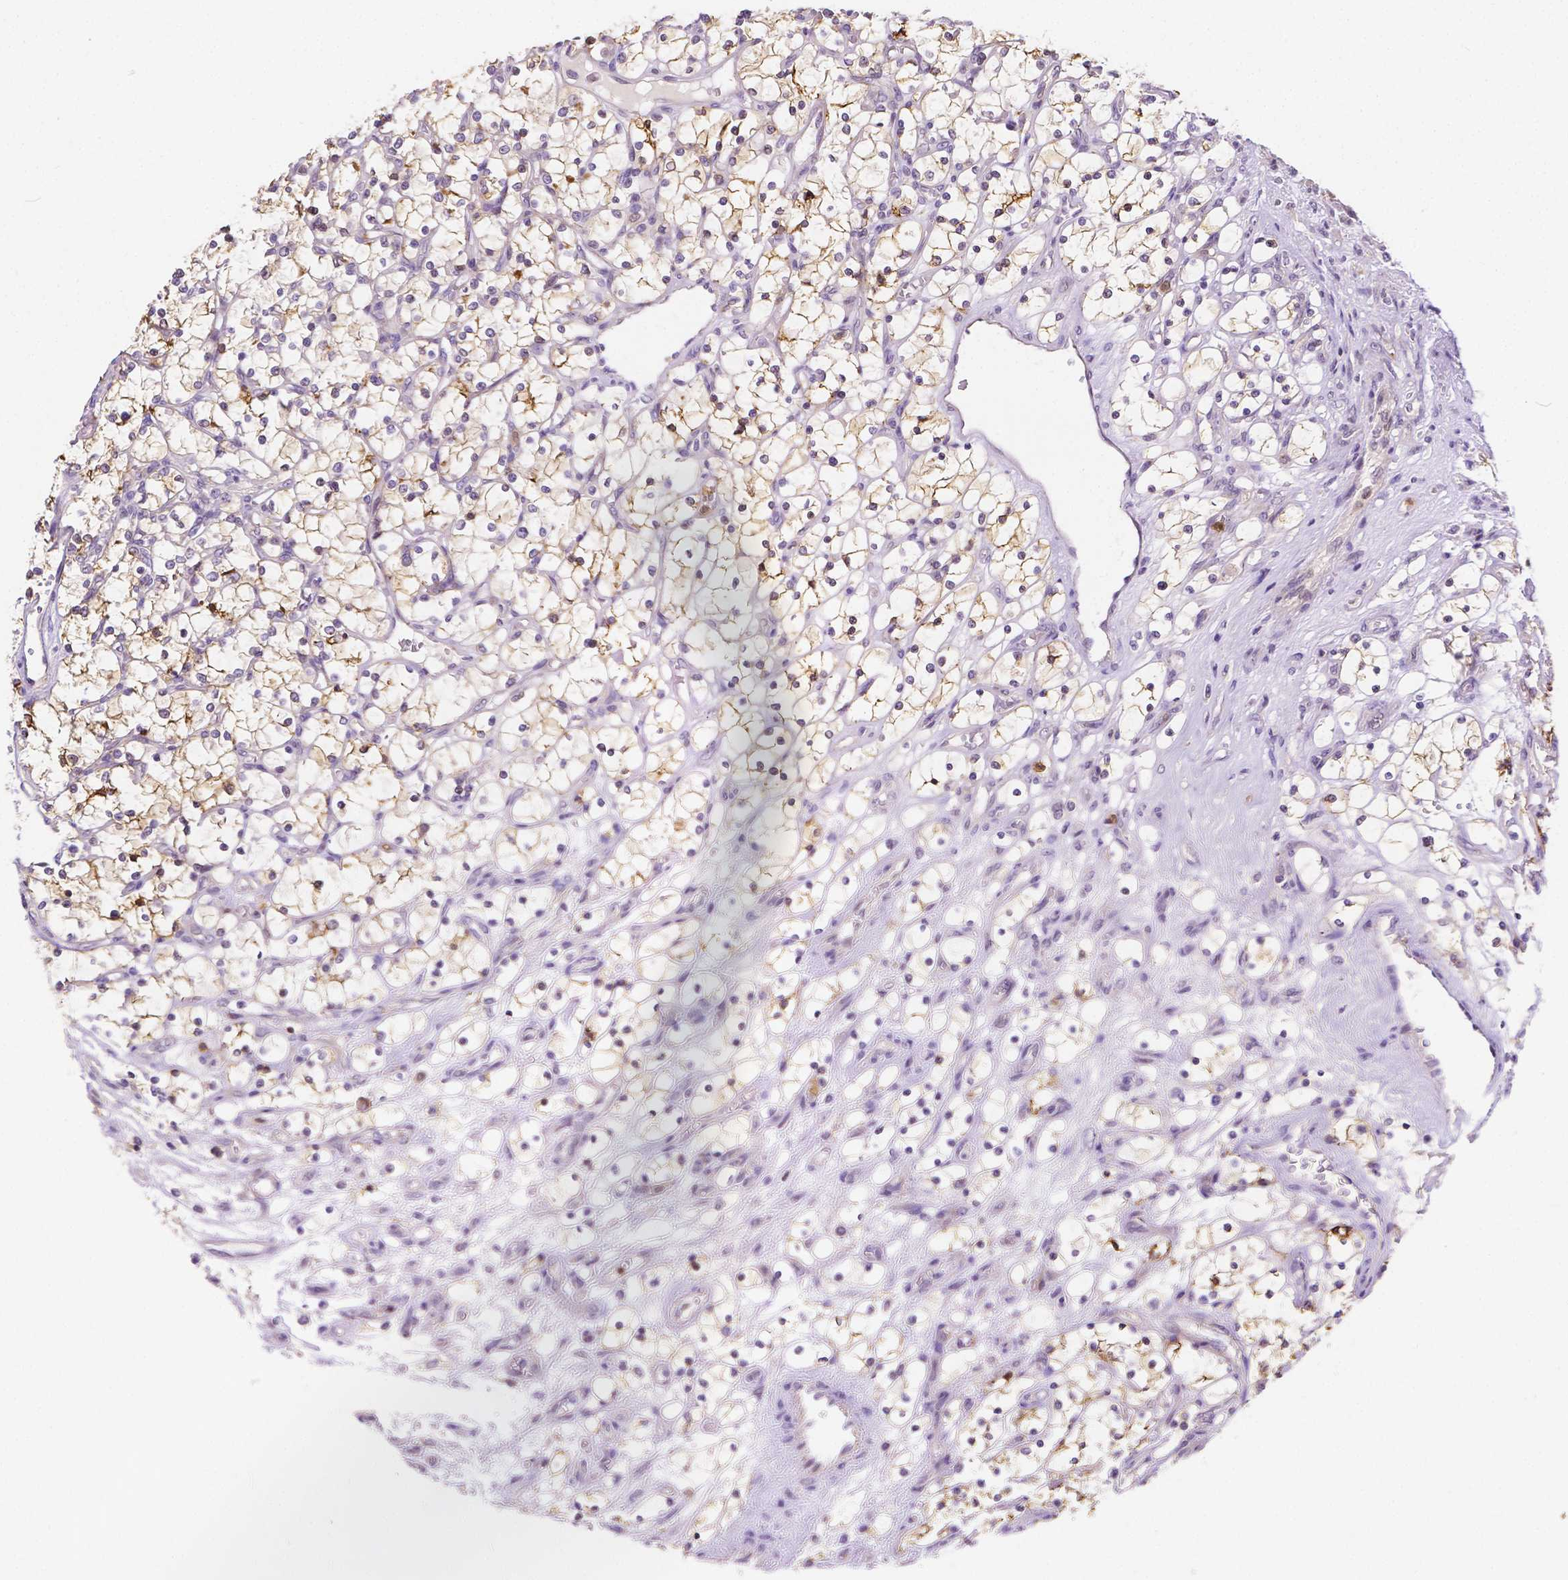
{"staining": {"intensity": "weak", "quantity": ">75%", "location": "cytoplasmic/membranous"}, "tissue": "renal cancer", "cell_type": "Tumor cells", "image_type": "cancer", "snomed": [{"axis": "morphology", "description": "Adenocarcinoma, NOS"}, {"axis": "topography", "description": "Kidney"}], "caption": "Protein analysis of renal adenocarcinoma tissue demonstrates weak cytoplasmic/membranous expression in approximately >75% of tumor cells.", "gene": "ZNRD2", "patient": {"sex": "female", "age": 69}}